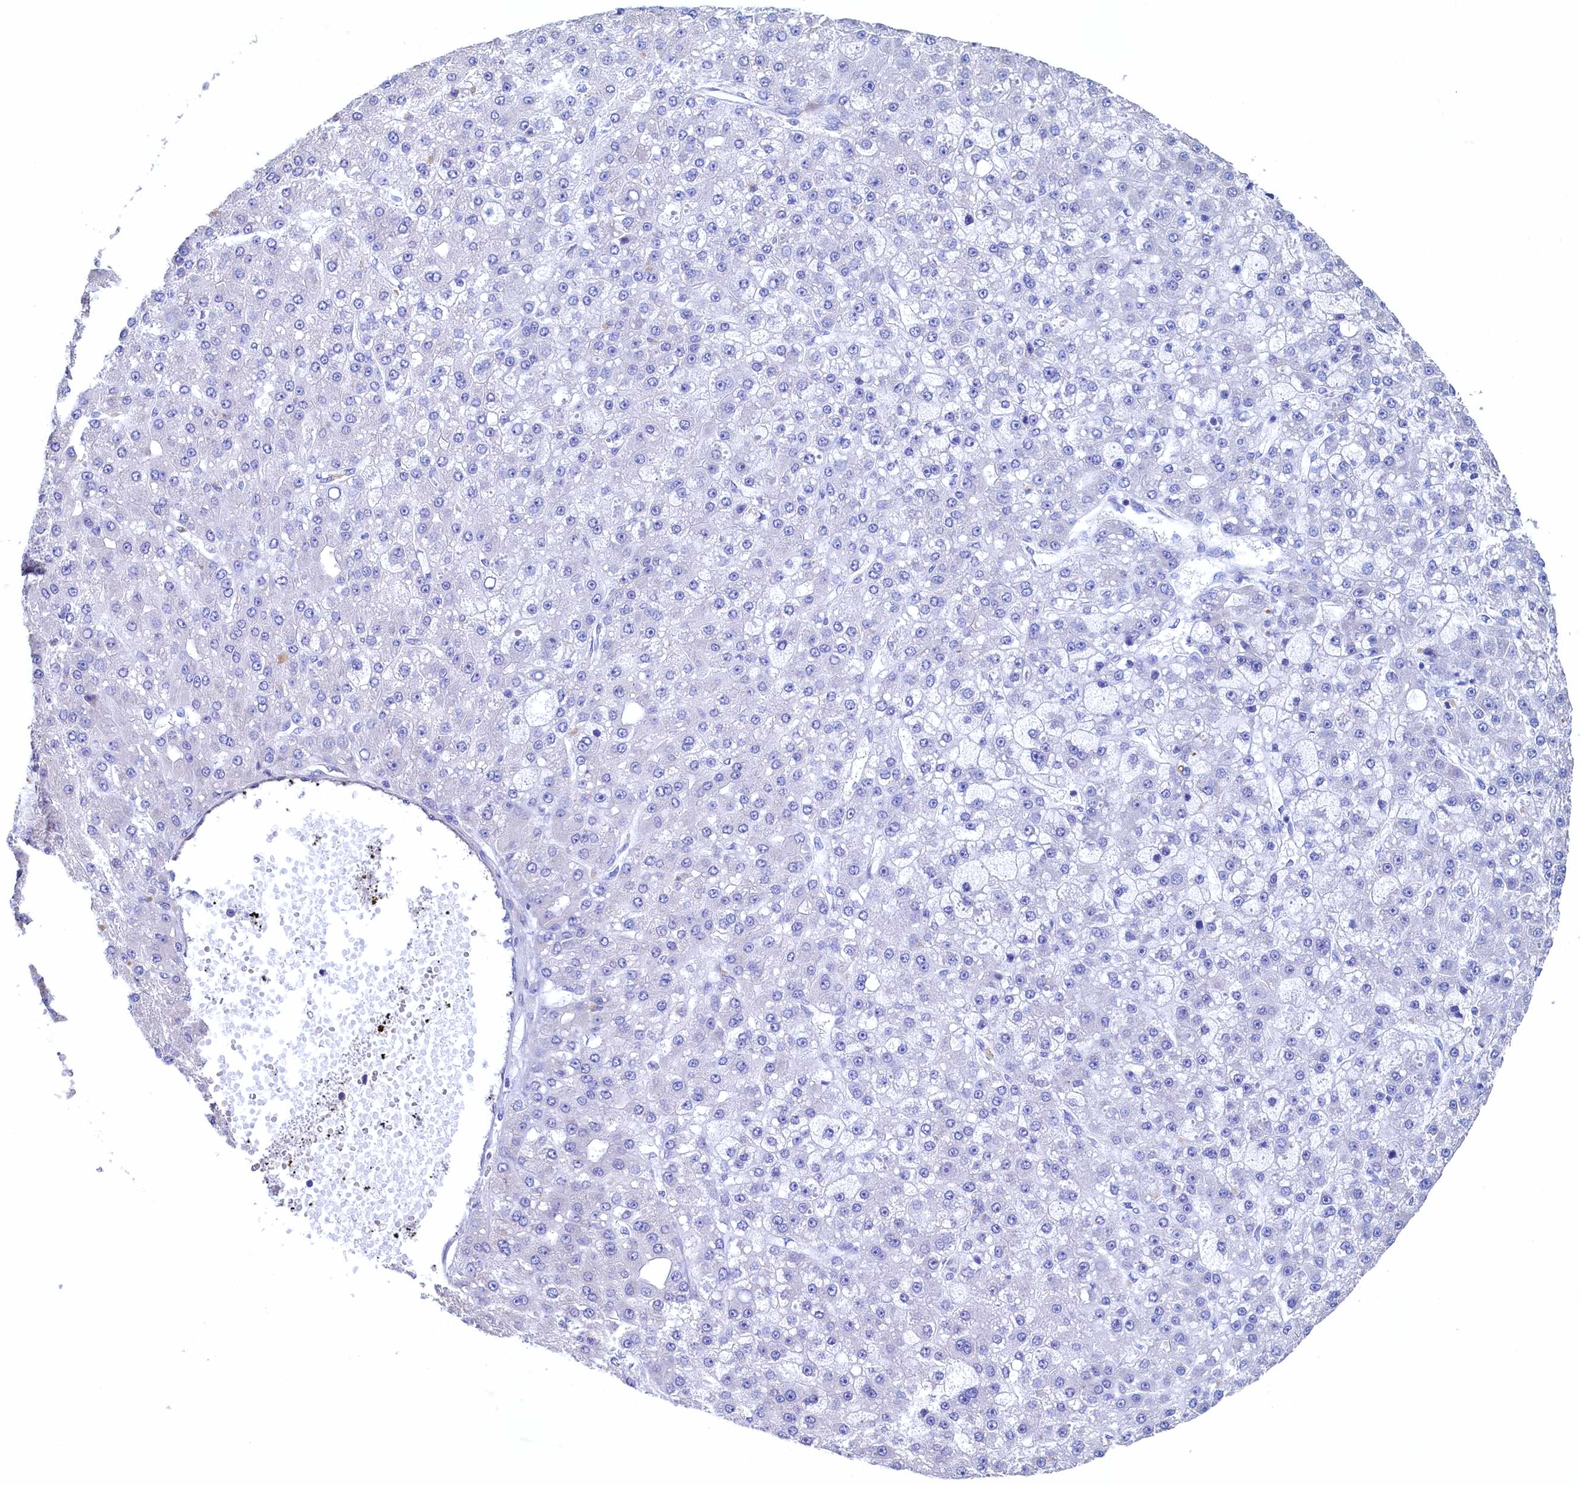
{"staining": {"intensity": "negative", "quantity": "none", "location": "none"}, "tissue": "liver cancer", "cell_type": "Tumor cells", "image_type": "cancer", "snomed": [{"axis": "morphology", "description": "Carcinoma, Hepatocellular, NOS"}, {"axis": "topography", "description": "Liver"}], "caption": "Micrograph shows no protein expression in tumor cells of liver cancer tissue.", "gene": "CBLIF", "patient": {"sex": "male", "age": 67}}